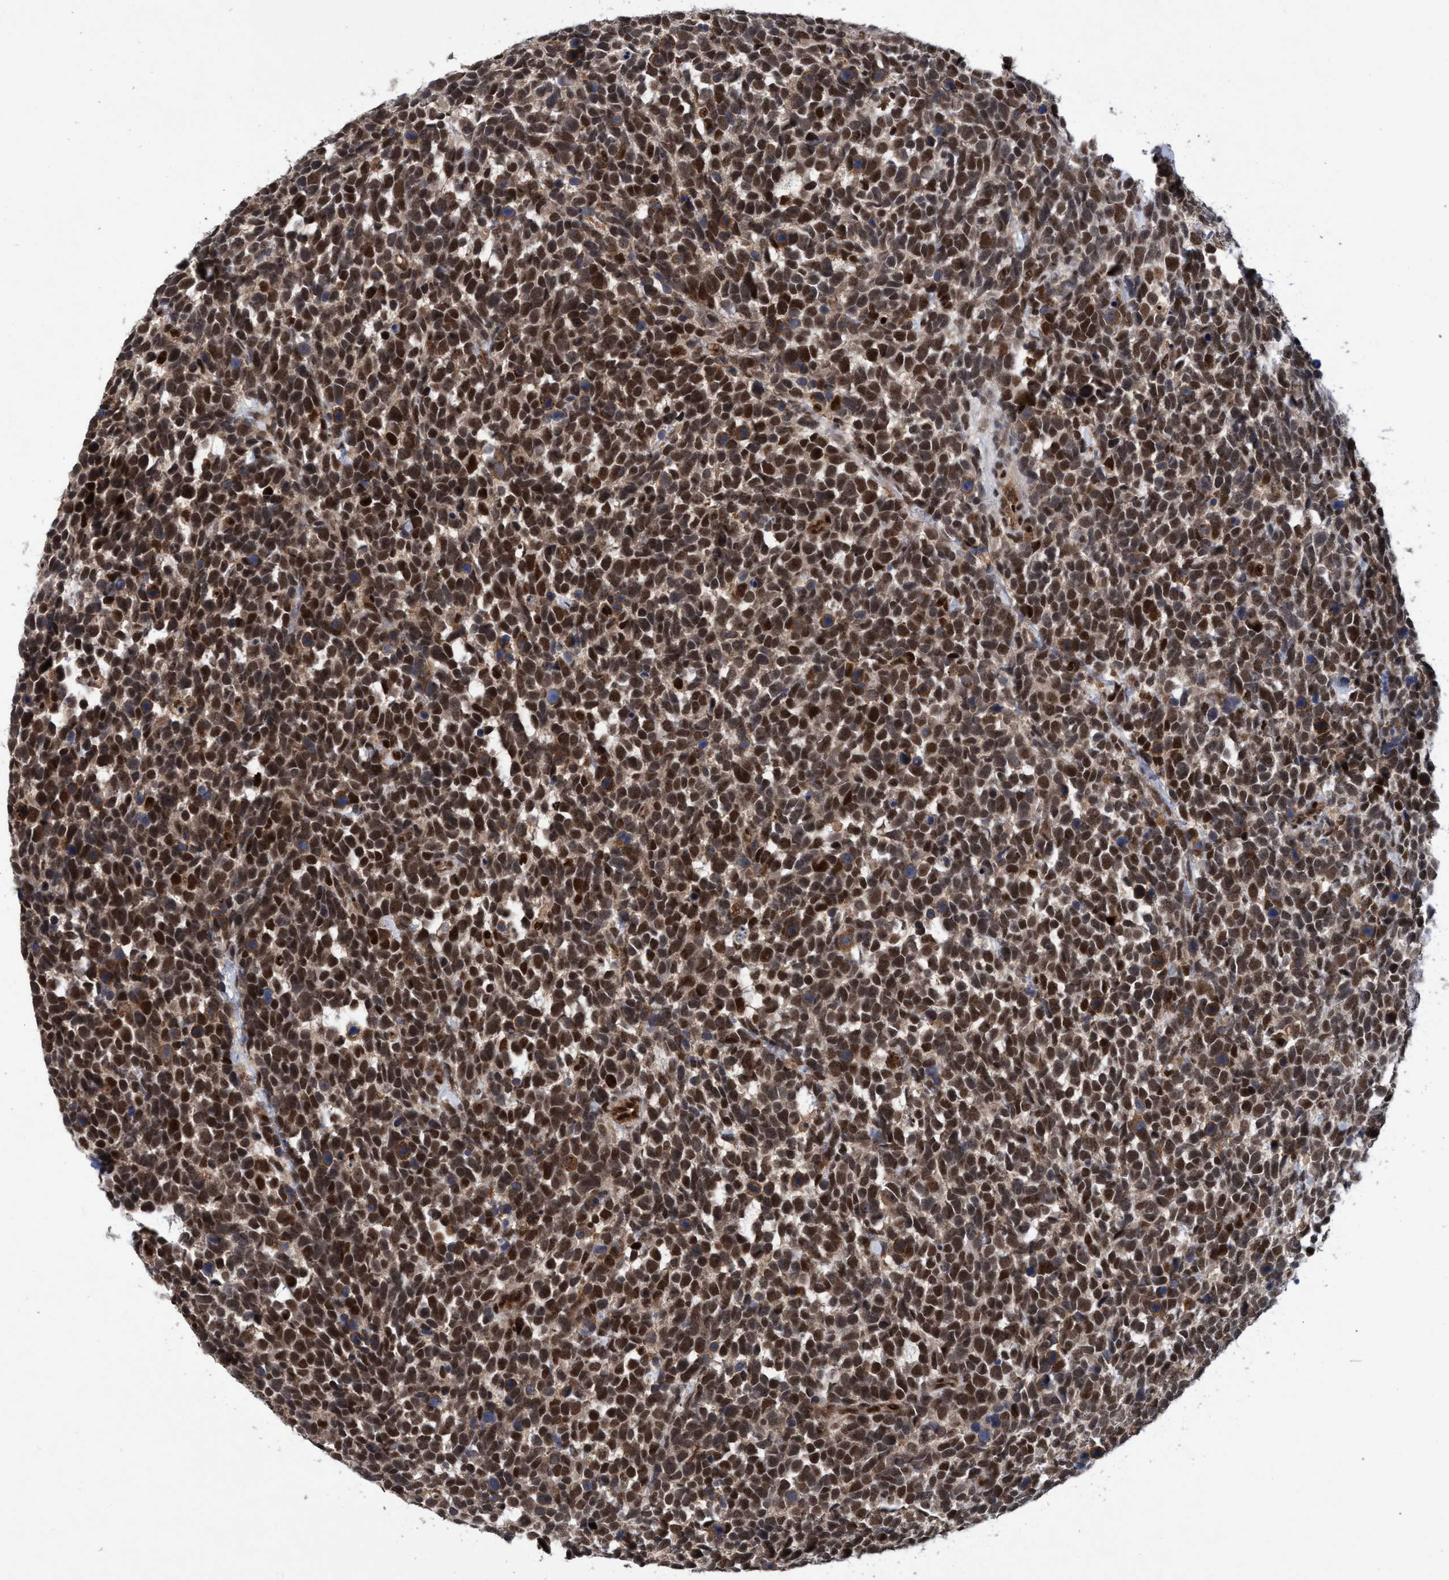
{"staining": {"intensity": "strong", "quantity": ">75%", "location": "cytoplasmic/membranous,nuclear"}, "tissue": "urothelial cancer", "cell_type": "Tumor cells", "image_type": "cancer", "snomed": [{"axis": "morphology", "description": "Urothelial carcinoma, High grade"}, {"axis": "topography", "description": "Urinary bladder"}], "caption": "Urothelial carcinoma (high-grade) stained for a protein (brown) reveals strong cytoplasmic/membranous and nuclear positive staining in about >75% of tumor cells.", "gene": "GTF2F1", "patient": {"sex": "female", "age": 82}}